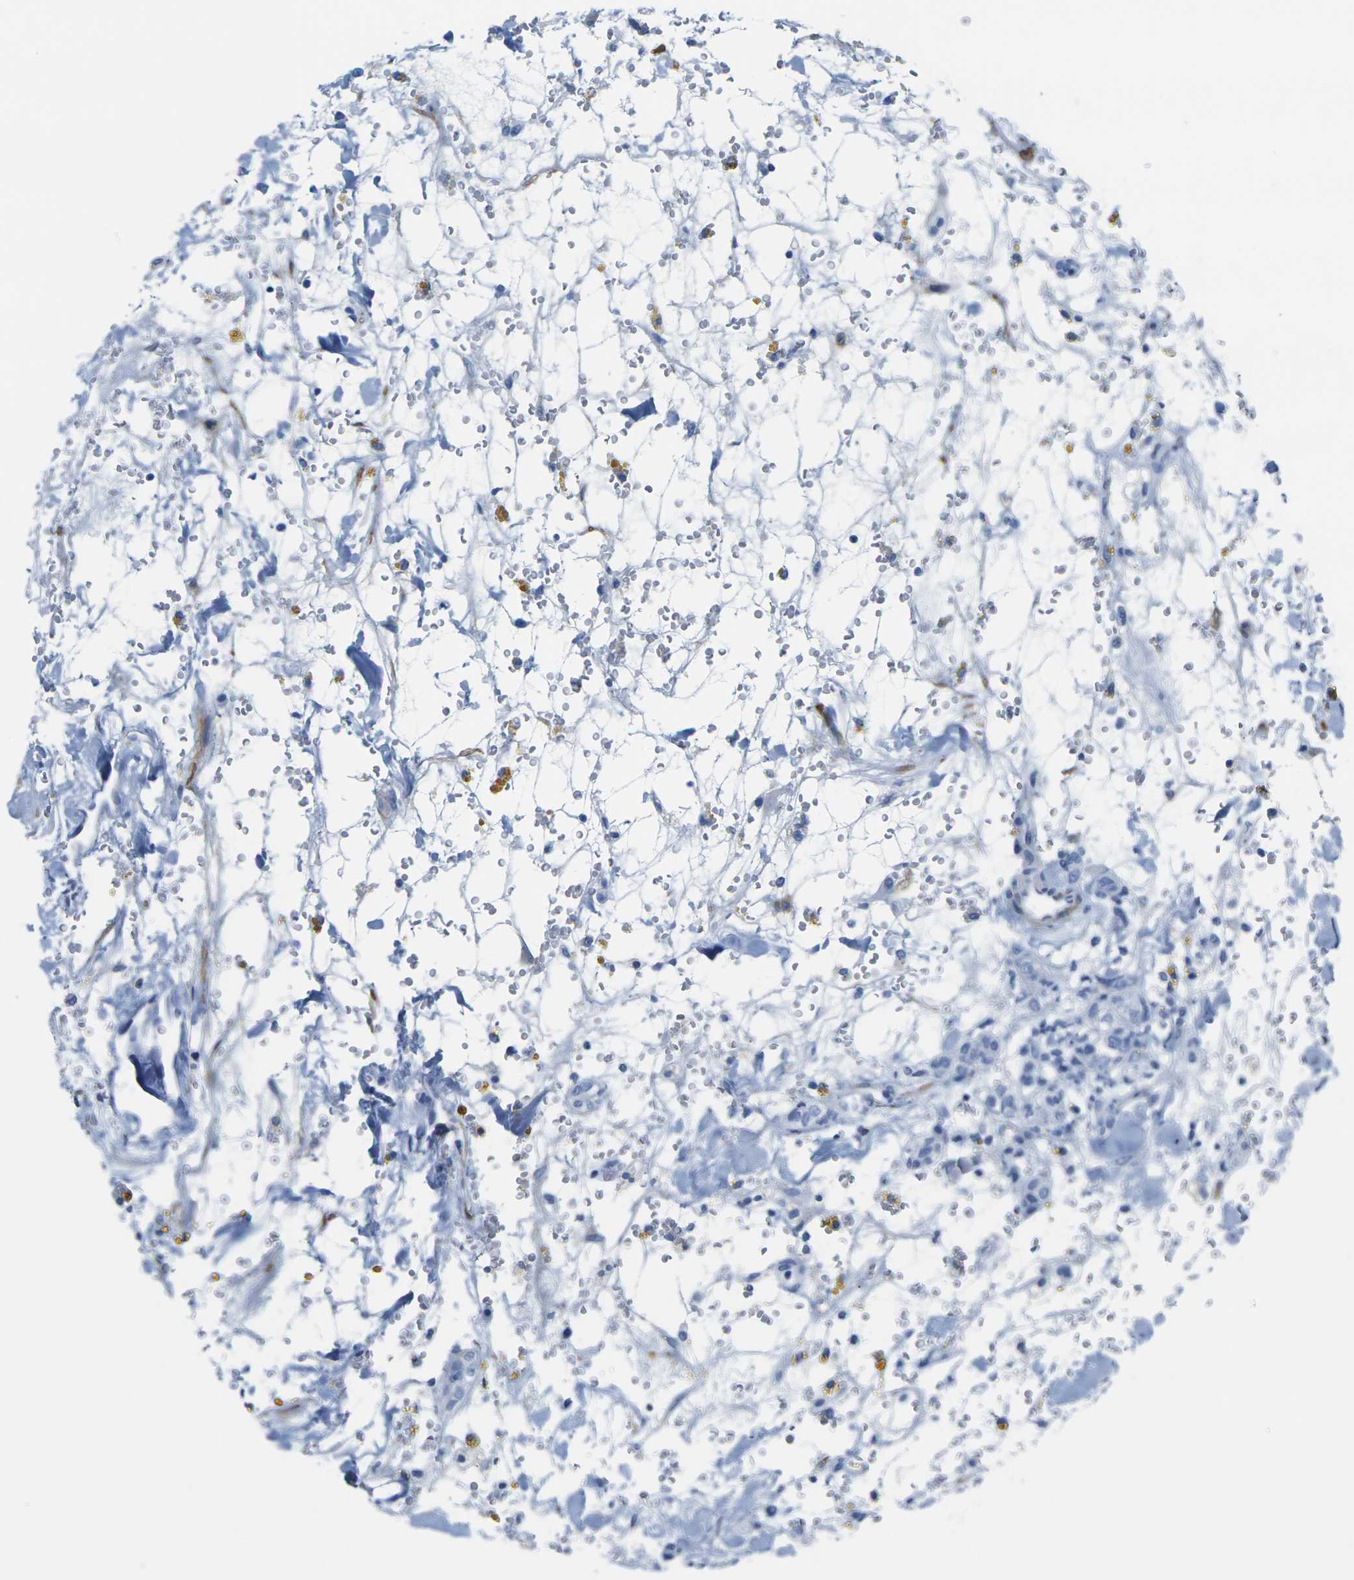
{"staining": {"intensity": "negative", "quantity": "none", "location": "none"}, "tissue": "renal cancer", "cell_type": "Tumor cells", "image_type": "cancer", "snomed": [{"axis": "morphology", "description": "Adenocarcinoma, NOS"}, {"axis": "topography", "description": "Kidney"}], "caption": "Immunohistochemistry (IHC) micrograph of renal cancer stained for a protein (brown), which reveals no staining in tumor cells. The staining was performed using DAB to visualize the protein expression in brown, while the nuclei were stained in blue with hematoxylin (Magnification: 20x).", "gene": "CNN1", "patient": {"sex": "male", "age": 61}}